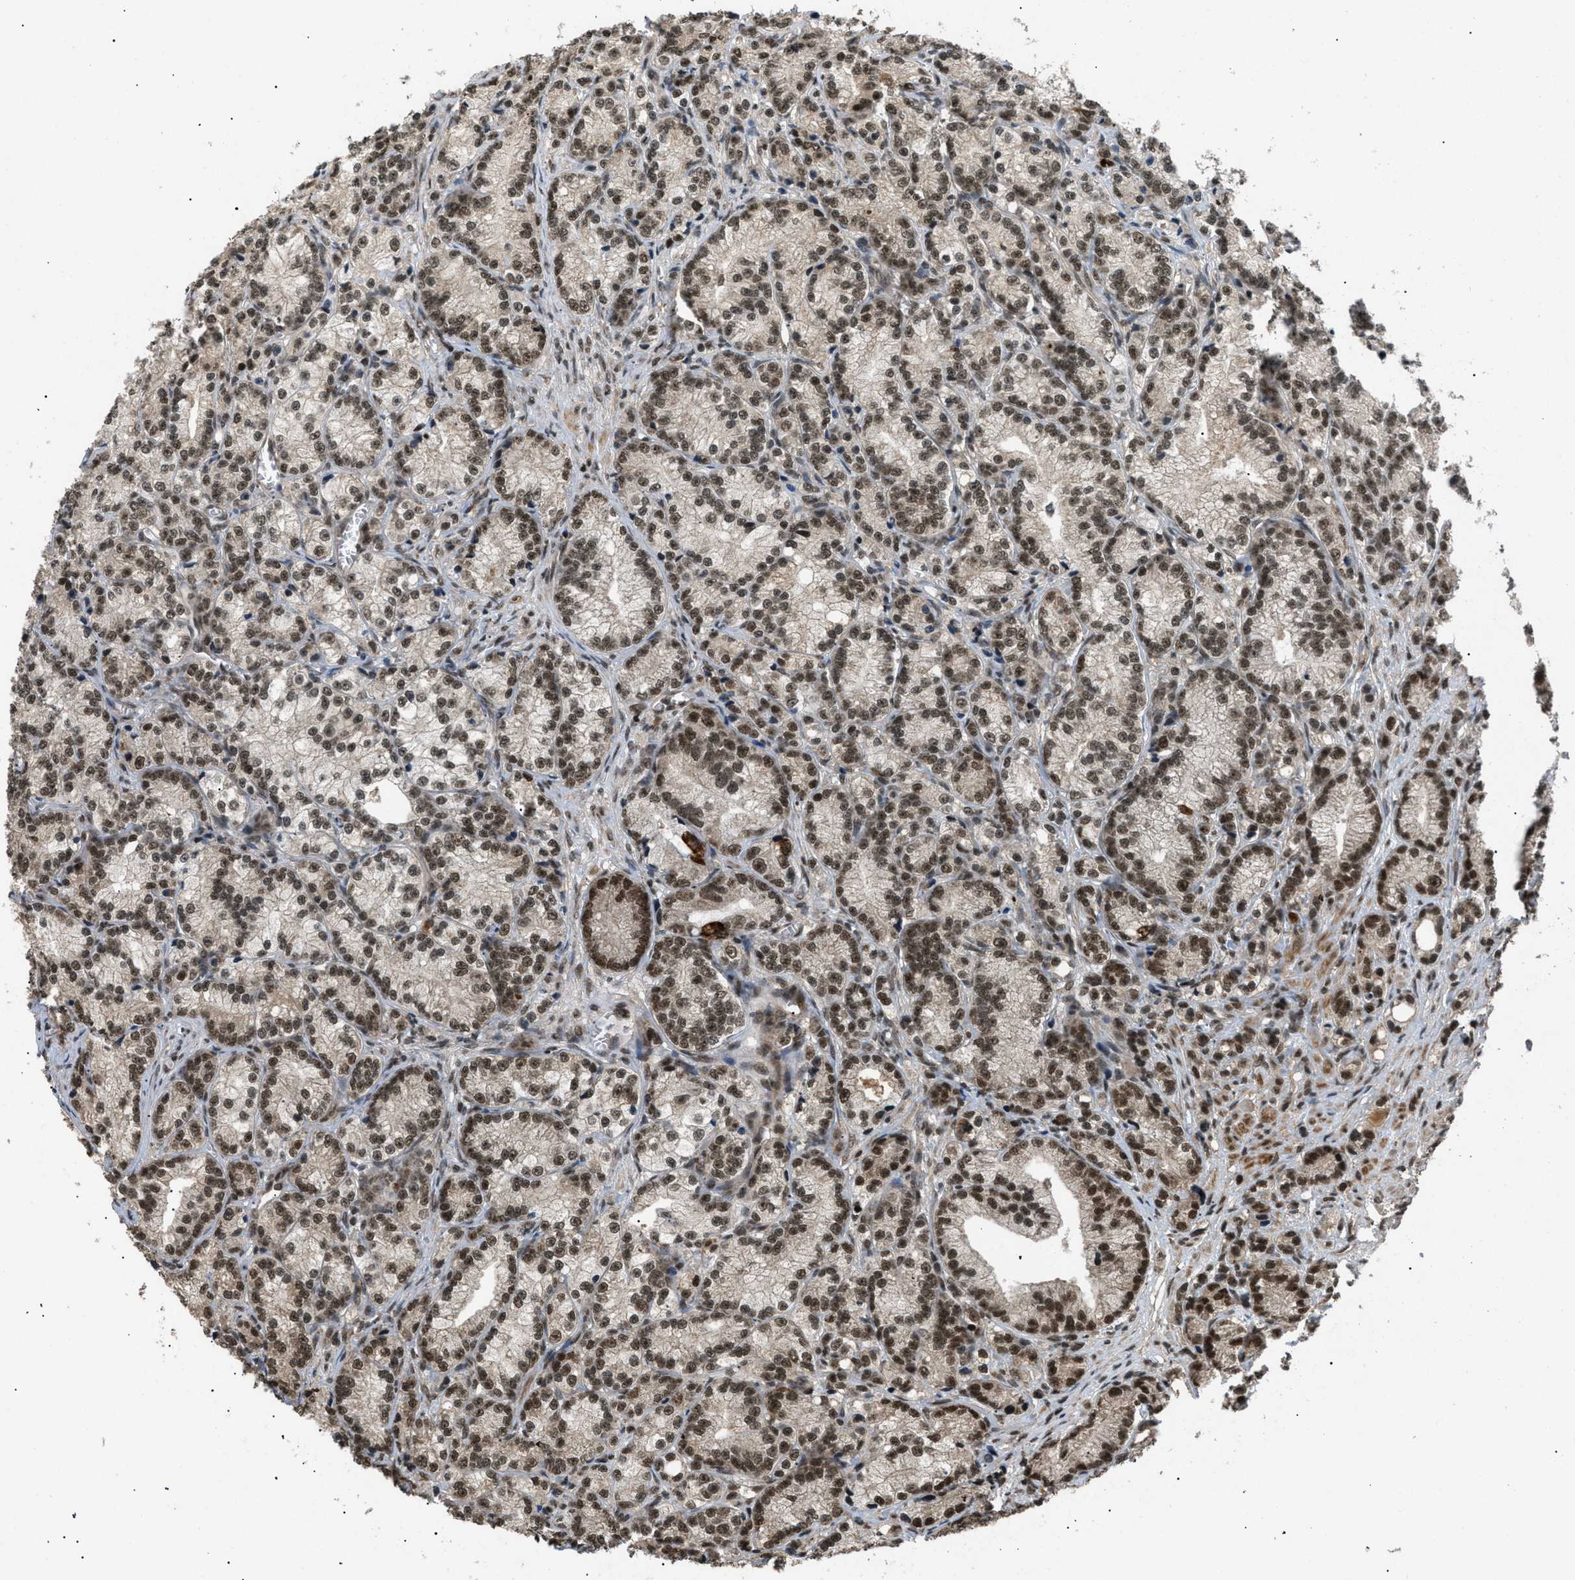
{"staining": {"intensity": "strong", "quantity": ">75%", "location": "nuclear"}, "tissue": "prostate cancer", "cell_type": "Tumor cells", "image_type": "cancer", "snomed": [{"axis": "morphology", "description": "Adenocarcinoma, Low grade"}, {"axis": "topography", "description": "Prostate"}], "caption": "Immunohistochemistry (IHC) histopathology image of human prostate cancer (low-grade adenocarcinoma) stained for a protein (brown), which reveals high levels of strong nuclear positivity in approximately >75% of tumor cells.", "gene": "RBM5", "patient": {"sex": "male", "age": 89}}